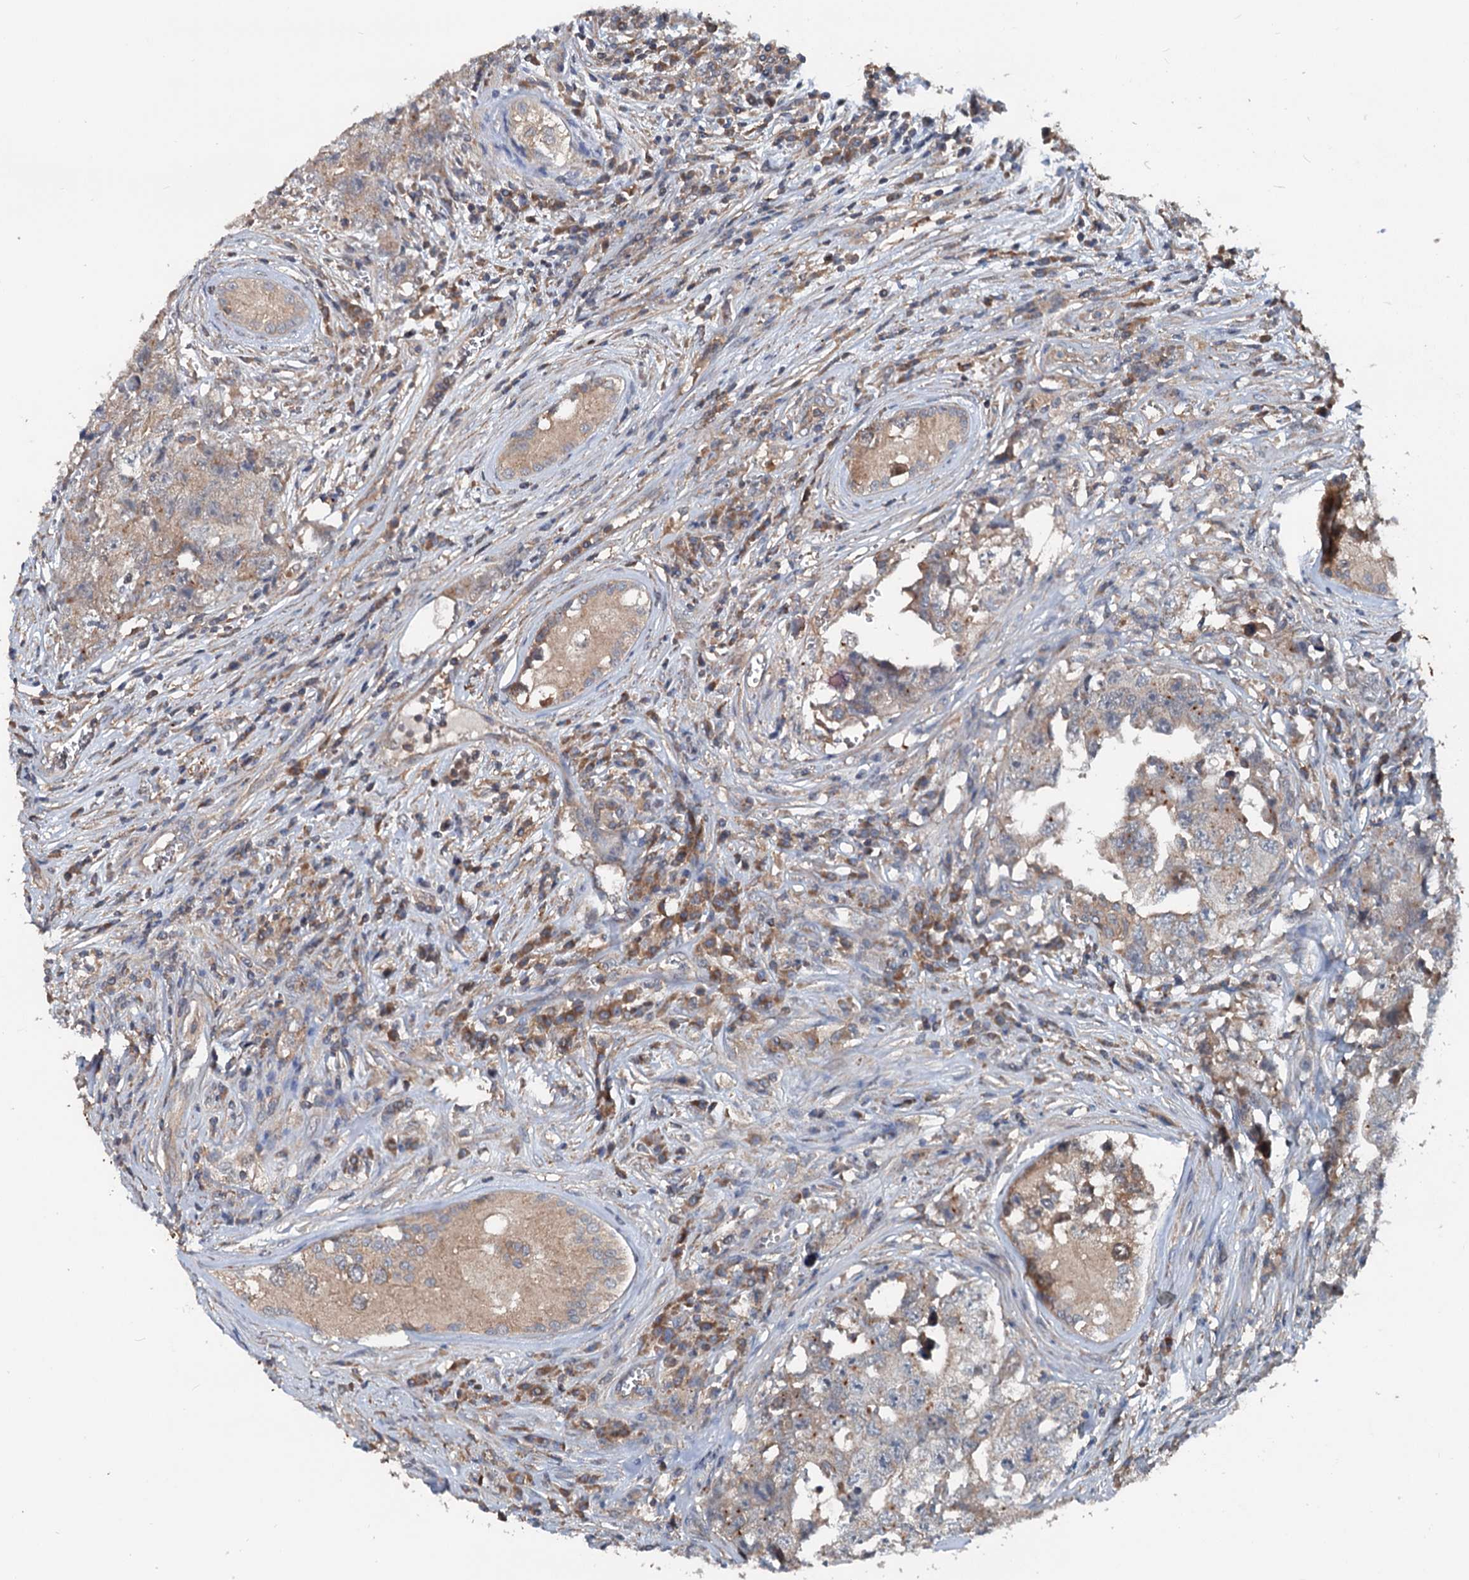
{"staining": {"intensity": "weak", "quantity": "<25%", "location": "cytoplasmic/membranous"}, "tissue": "testis cancer", "cell_type": "Tumor cells", "image_type": "cancer", "snomed": [{"axis": "morphology", "description": "Carcinoma, Embryonal, NOS"}, {"axis": "topography", "description": "Testis"}], "caption": "Immunohistochemistry image of neoplastic tissue: human embryonal carcinoma (testis) stained with DAB displays no significant protein positivity in tumor cells. (DAB IHC visualized using brightfield microscopy, high magnification).", "gene": "TEDC1", "patient": {"sex": "male", "age": 17}}